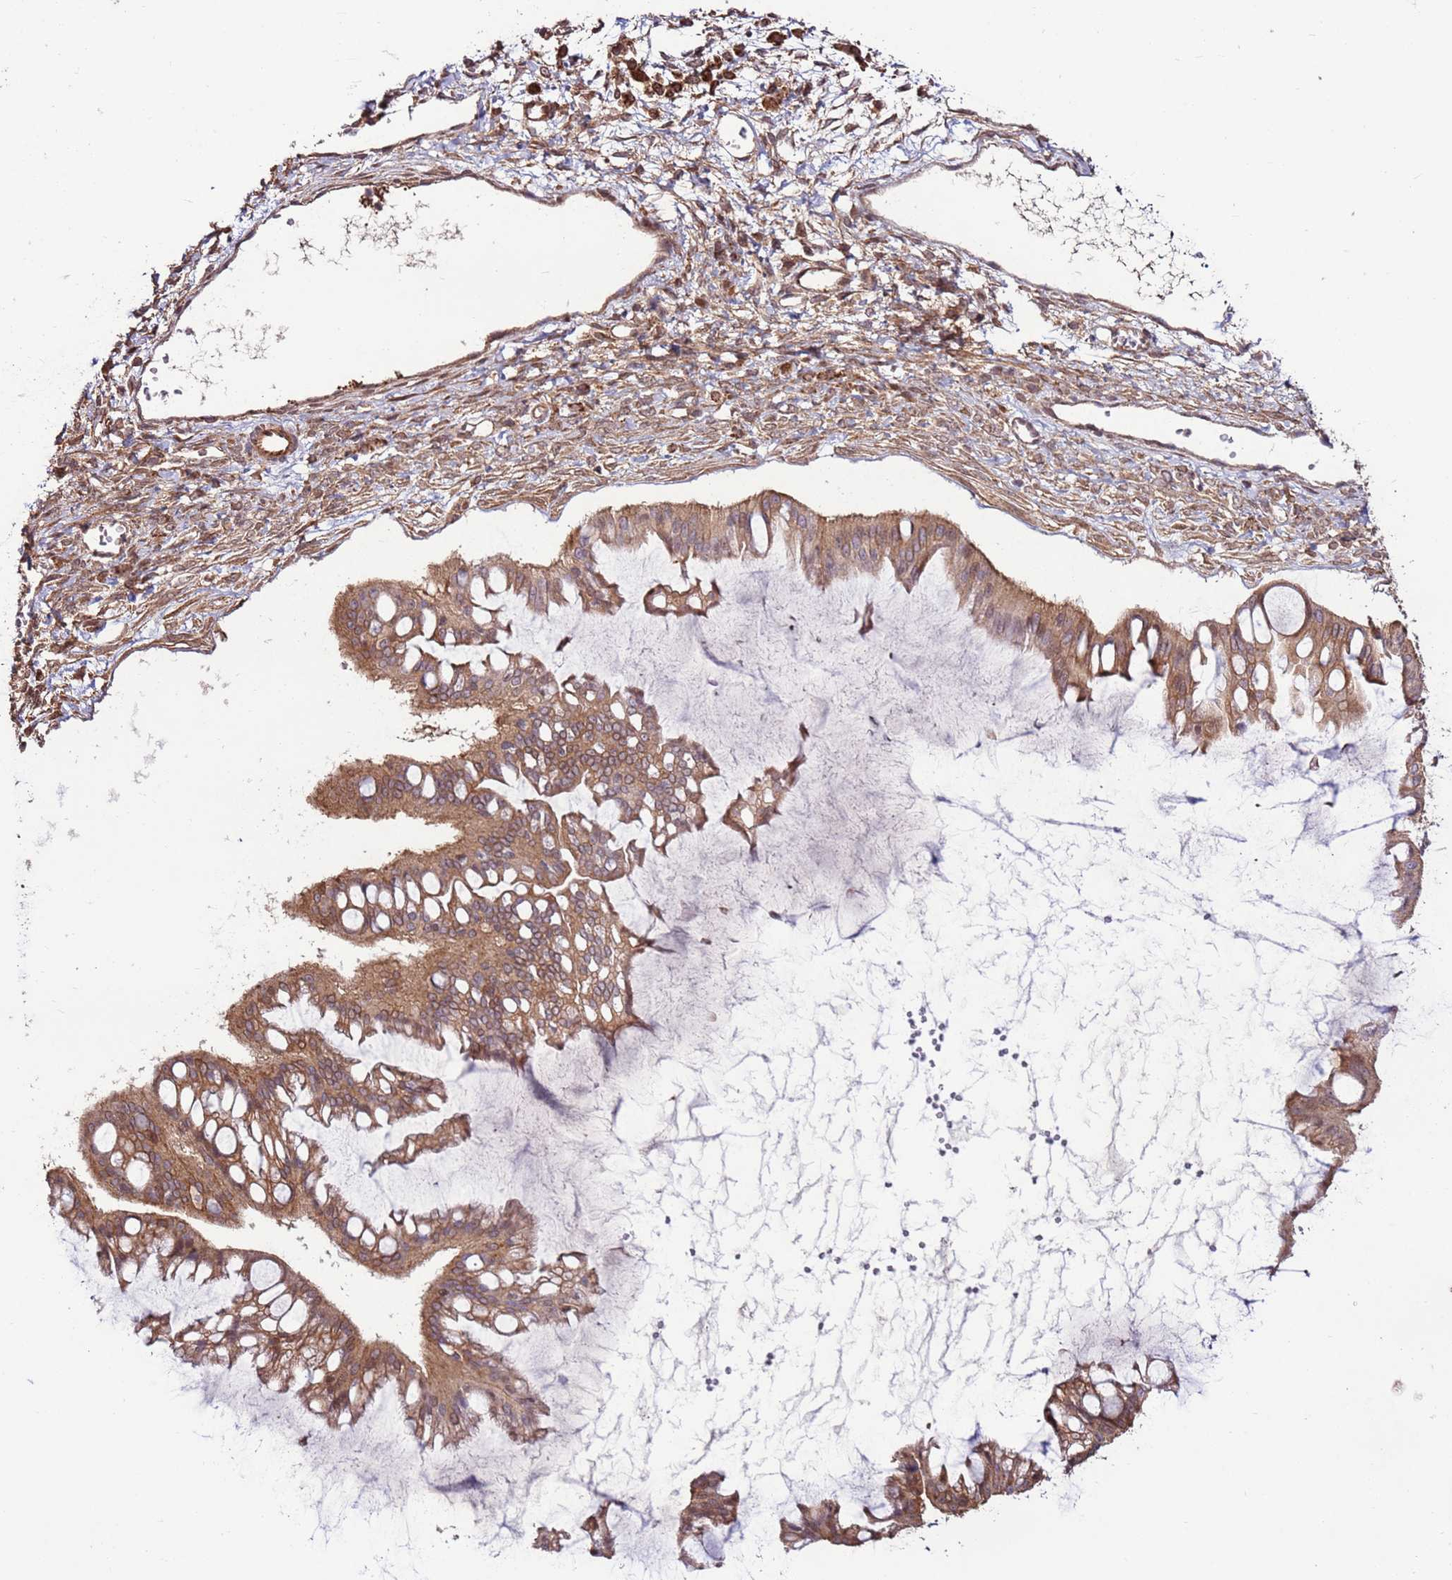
{"staining": {"intensity": "moderate", "quantity": ">75%", "location": "cytoplasmic/membranous"}, "tissue": "ovarian cancer", "cell_type": "Tumor cells", "image_type": "cancer", "snomed": [{"axis": "morphology", "description": "Cystadenocarcinoma, mucinous, NOS"}, {"axis": "topography", "description": "Ovary"}], "caption": "Ovarian cancer (mucinous cystadenocarcinoma) was stained to show a protein in brown. There is medium levels of moderate cytoplasmic/membranous positivity in about >75% of tumor cells.", "gene": "CCDC112", "patient": {"sex": "female", "age": 73}}